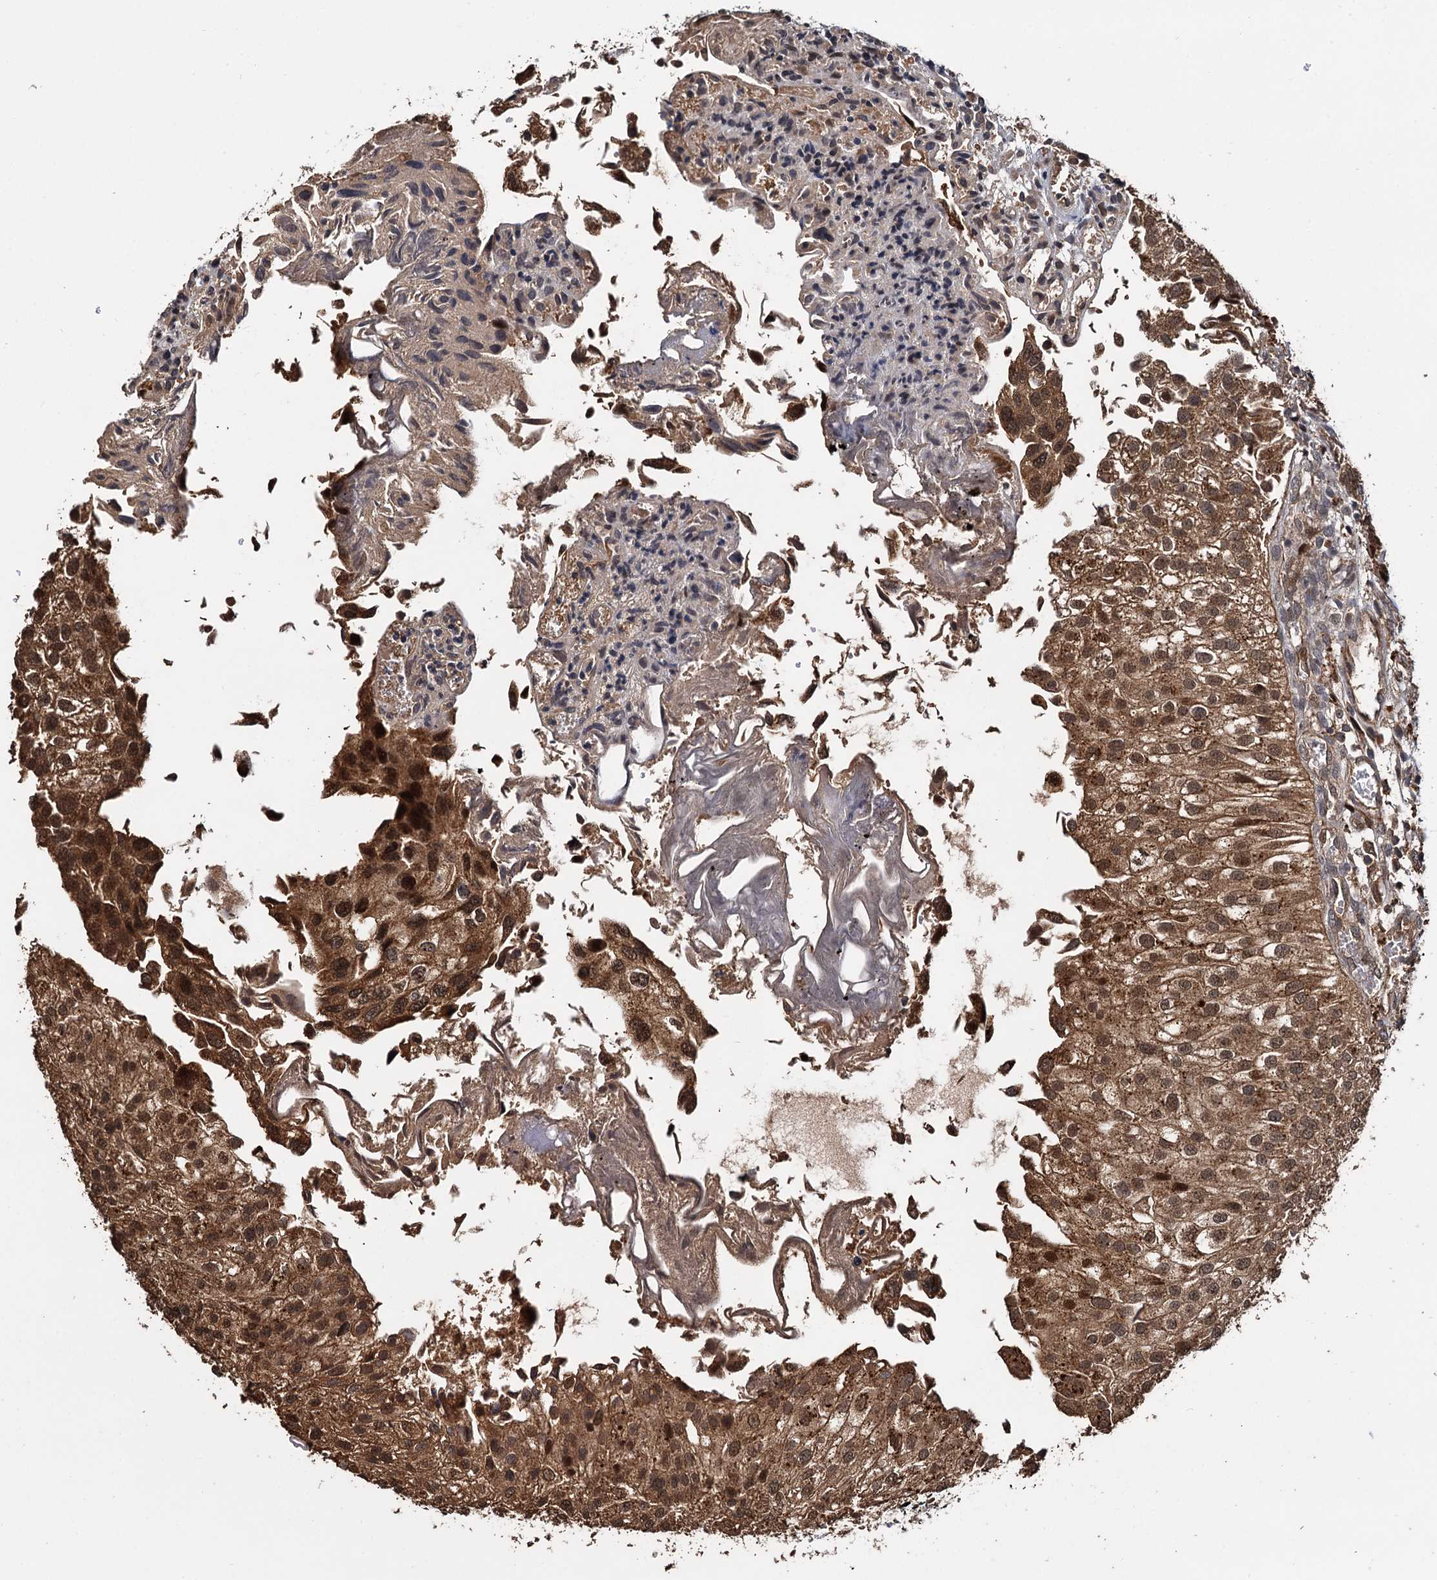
{"staining": {"intensity": "moderate", "quantity": ">75%", "location": "cytoplasmic/membranous,nuclear"}, "tissue": "urothelial cancer", "cell_type": "Tumor cells", "image_type": "cancer", "snomed": [{"axis": "morphology", "description": "Urothelial carcinoma, Low grade"}, {"axis": "topography", "description": "Urinary bladder"}], "caption": "Immunohistochemical staining of urothelial cancer demonstrates moderate cytoplasmic/membranous and nuclear protein expression in about >75% of tumor cells. (DAB IHC with brightfield microscopy, high magnification).", "gene": "CEP192", "patient": {"sex": "female", "age": 89}}